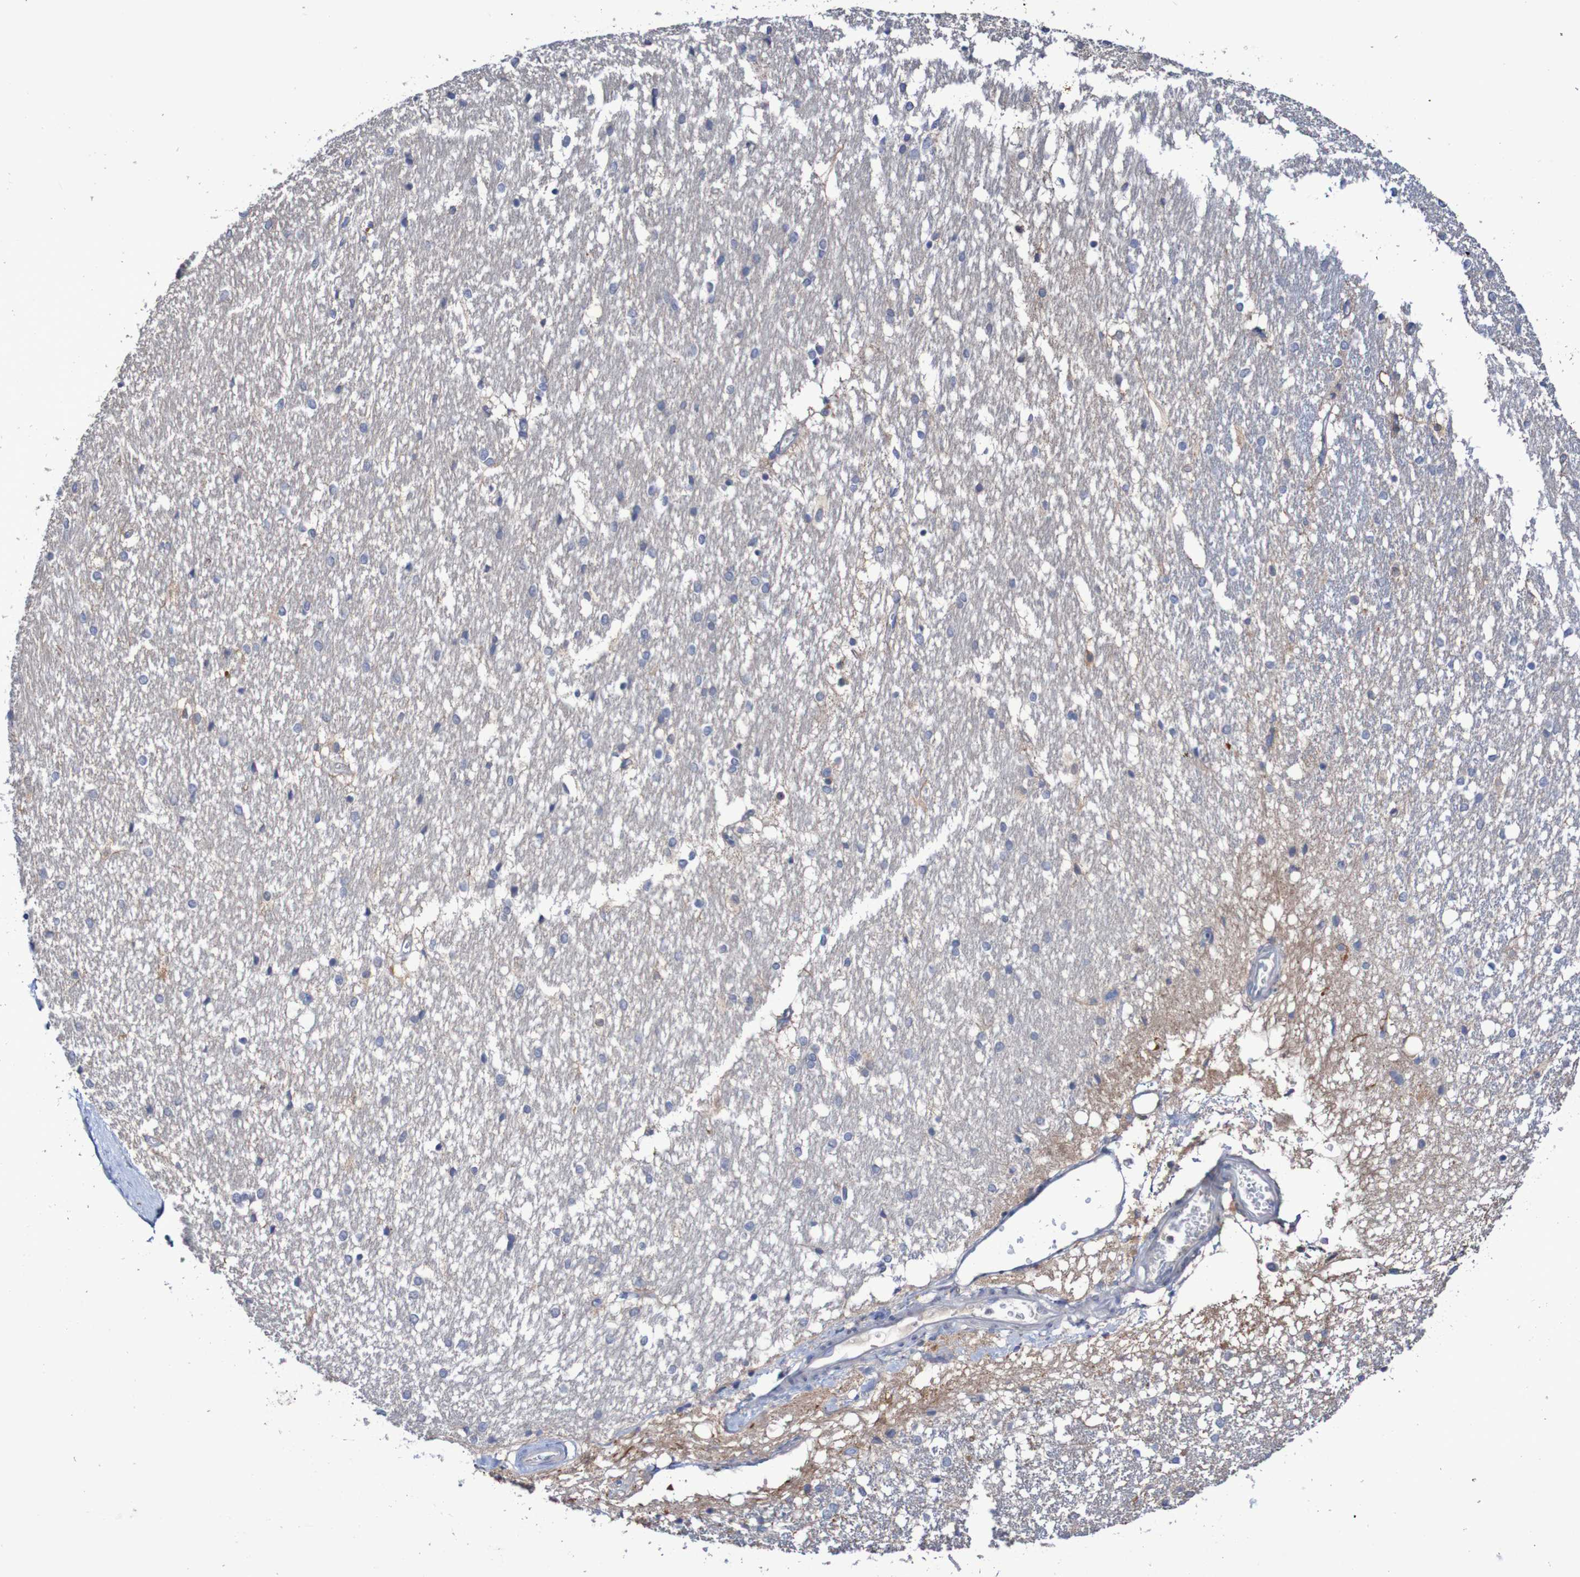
{"staining": {"intensity": "moderate", "quantity": "<25%", "location": "cytoplasmic/membranous"}, "tissue": "hippocampus", "cell_type": "Glial cells", "image_type": "normal", "snomed": [{"axis": "morphology", "description": "Normal tissue, NOS"}, {"axis": "topography", "description": "Hippocampus"}], "caption": "A micrograph of human hippocampus stained for a protein shows moderate cytoplasmic/membranous brown staining in glial cells. Immunohistochemistry stains the protein in brown and the nuclei are stained blue.", "gene": "C3orf18", "patient": {"sex": "female", "age": 19}}